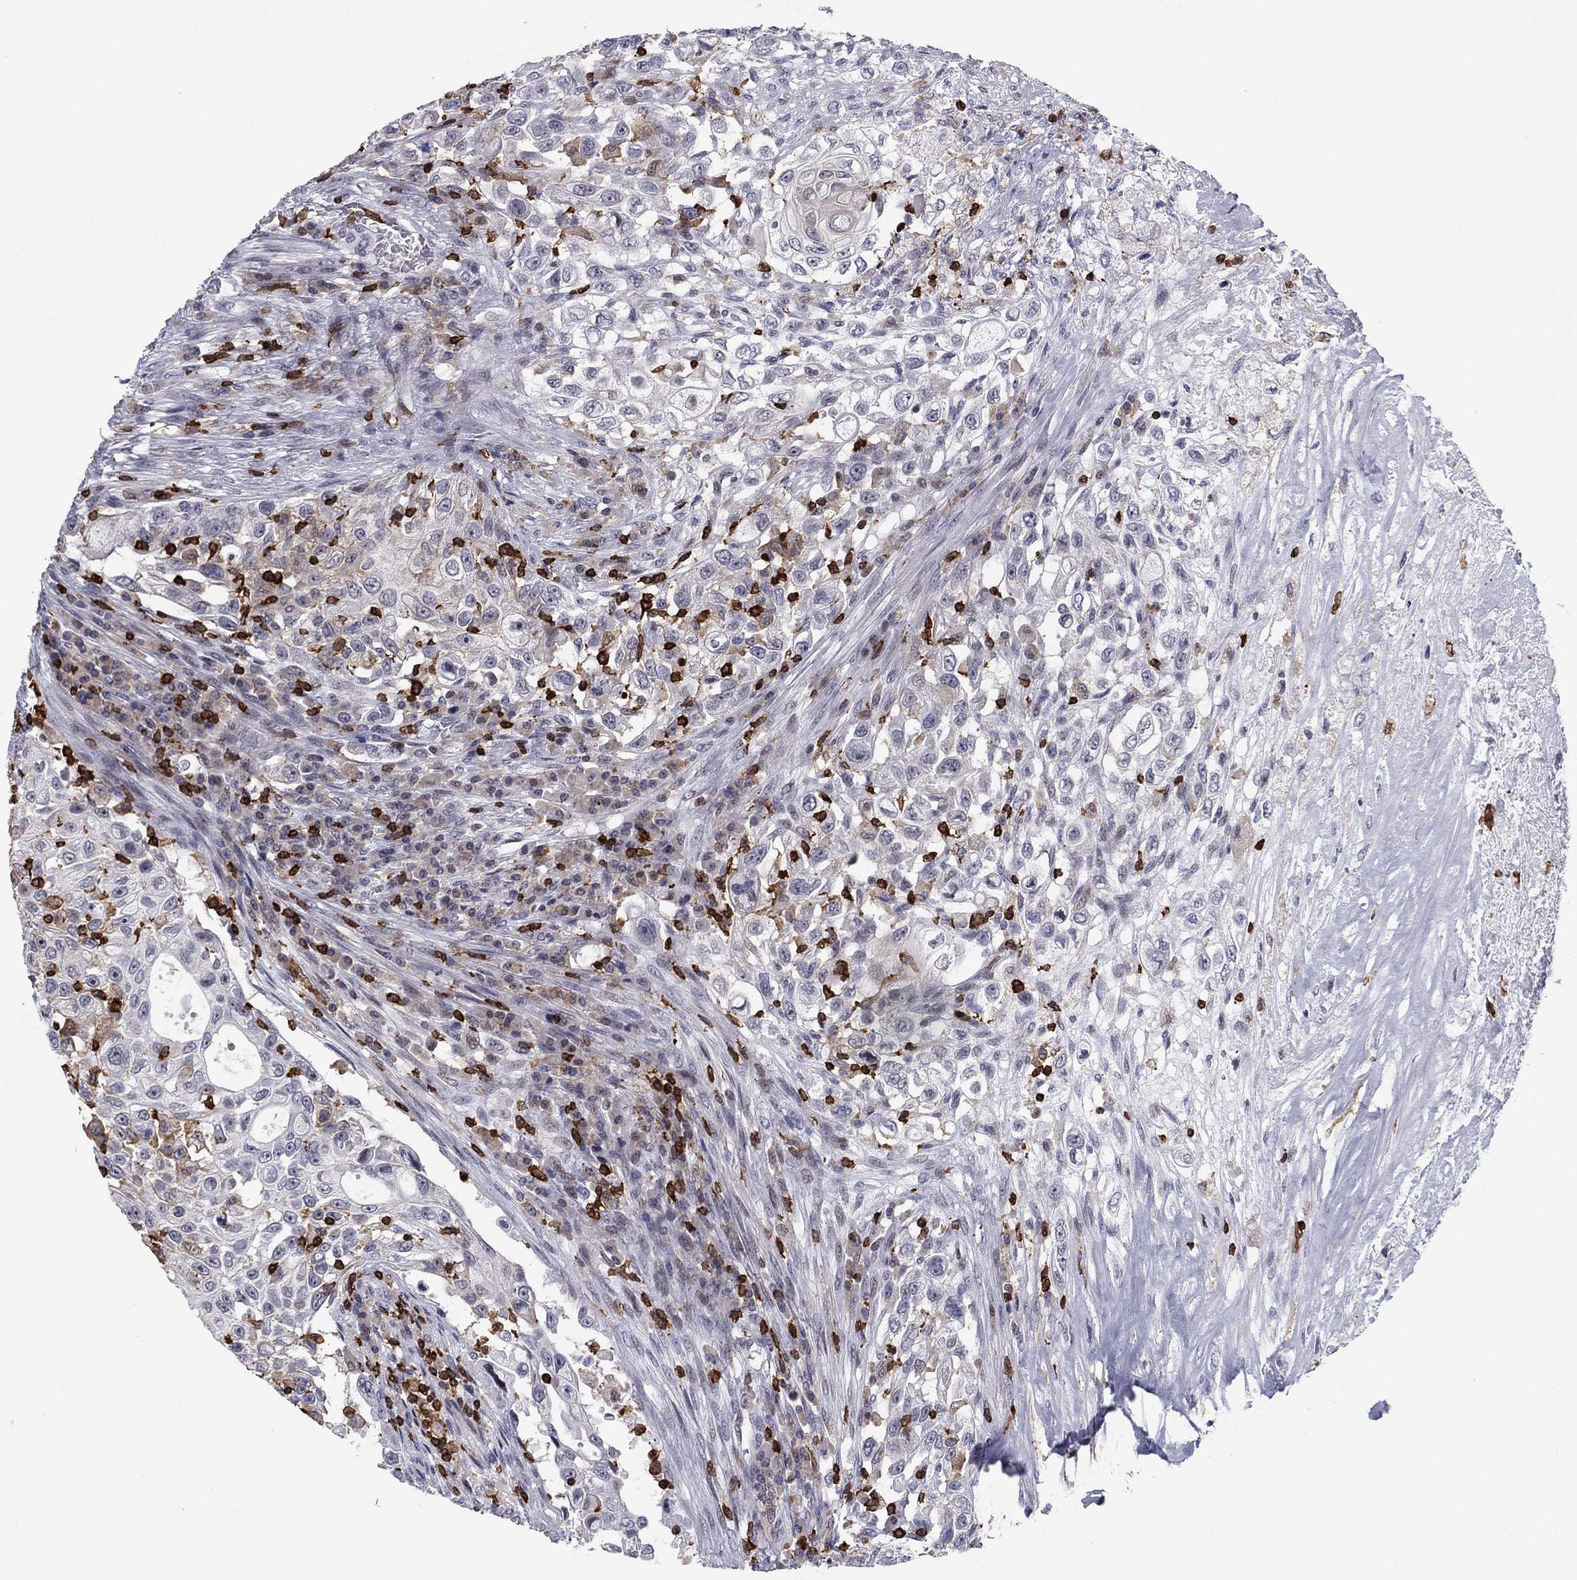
{"staining": {"intensity": "negative", "quantity": "none", "location": "none"}, "tissue": "urothelial cancer", "cell_type": "Tumor cells", "image_type": "cancer", "snomed": [{"axis": "morphology", "description": "Urothelial carcinoma, High grade"}, {"axis": "topography", "description": "Urinary bladder"}], "caption": "High-grade urothelial carcinoma stained for a protein using IHC reveals no expression tumor cells.", "gene": "ARHGAP27", "patient": {"sex": "female", "age": 56}}